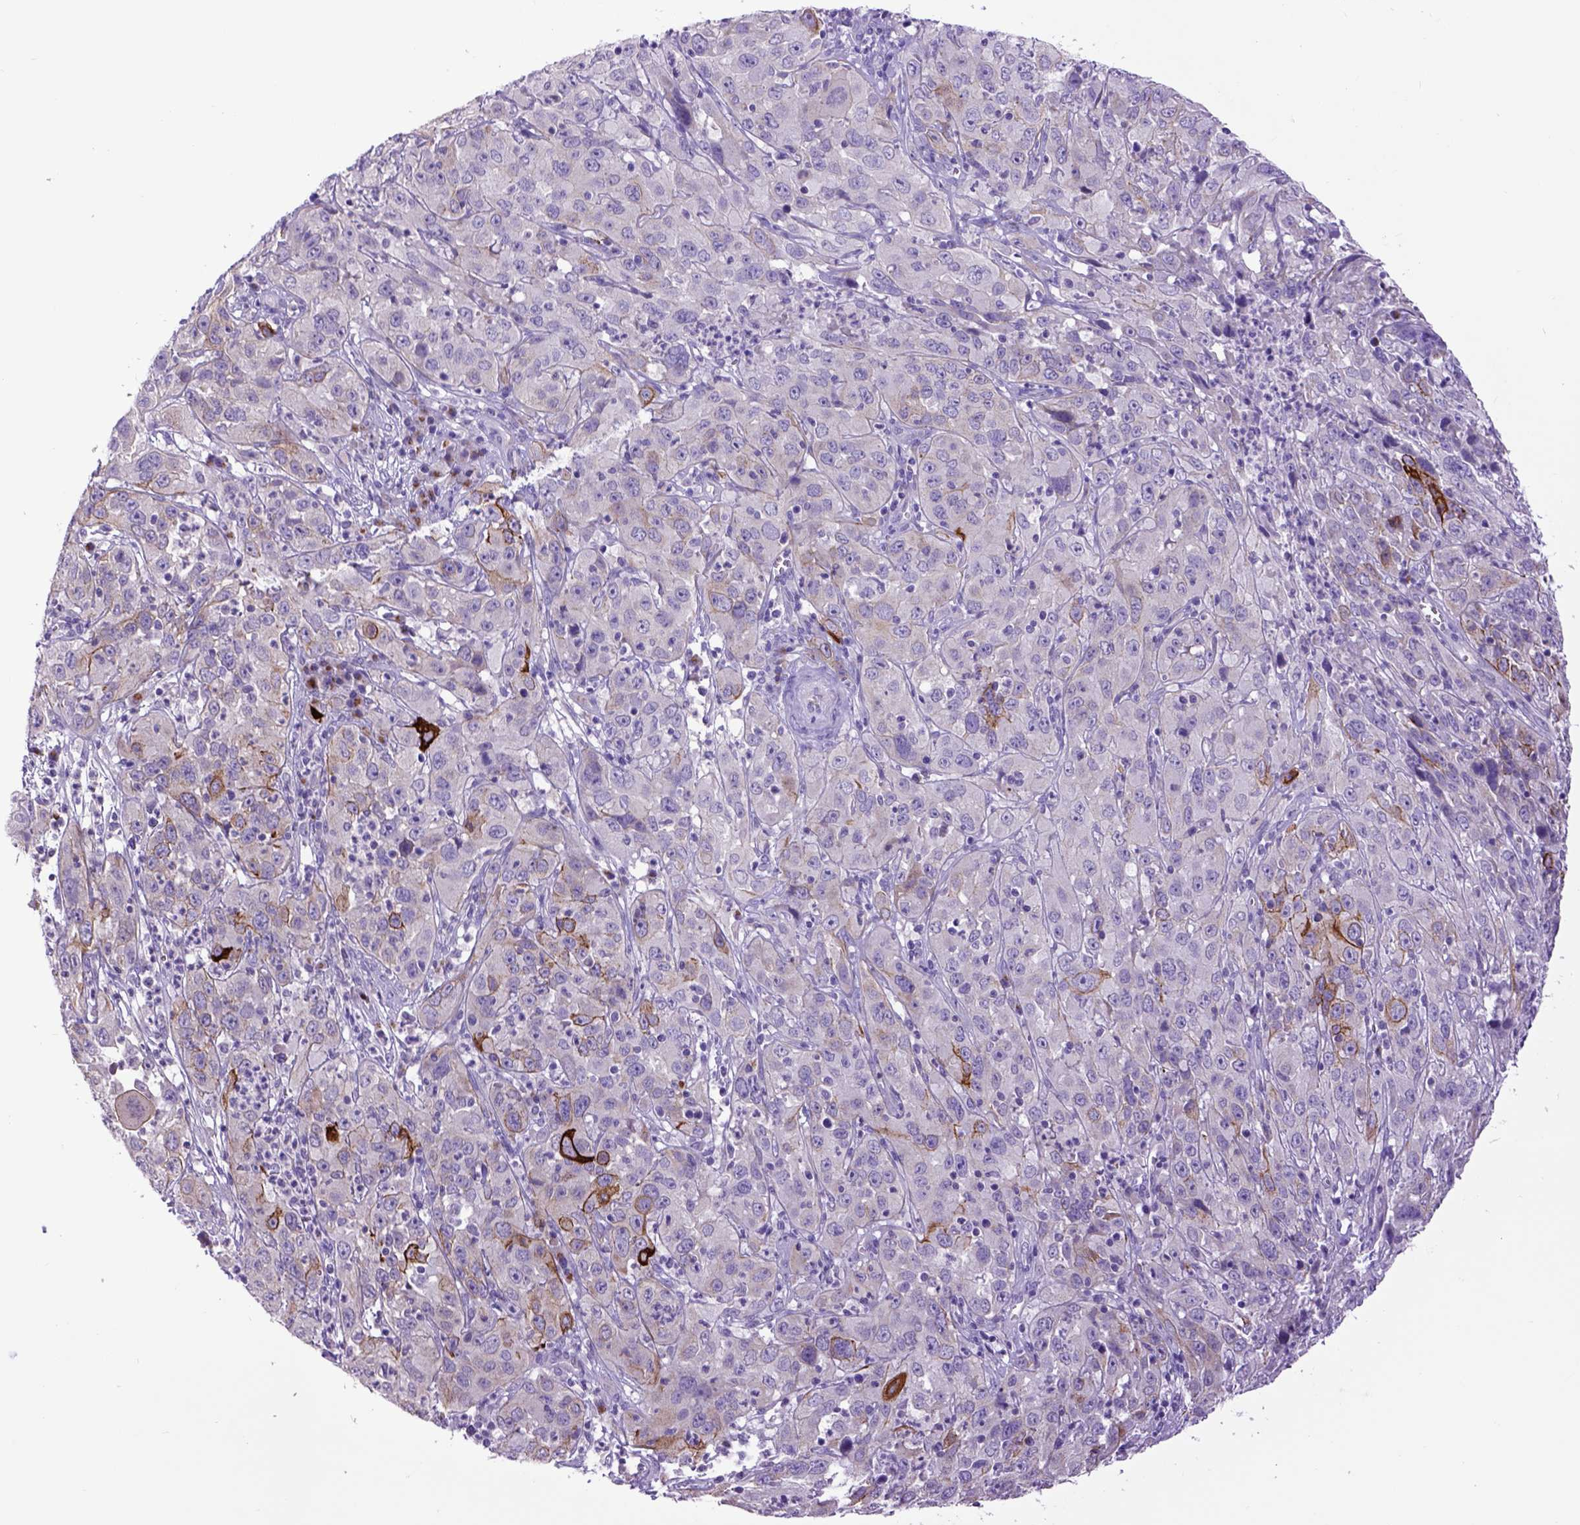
{"staining": {"intensity": "strong", "quantity": "<25%", "location": "cytoplasmic/membranous"}, "tissue": "cervical cancer", "cell_type": "Tumor cells", "image_type": "cancer", "snomed": [{"axis": "morphology", "description": "Squamous cell carcinoma, NOS"}, {"axis": "topography", "description": "Cervix"}], "caption": "Immunohistochemistry (IHC) of human cervical squamous cell carcinoma exhibits medium levels of strong cytoplasmic/membranous positivity in about <25% of tumor cells.", "gene": "RAB25", "patient": {"sex": "female", "age": 32}}